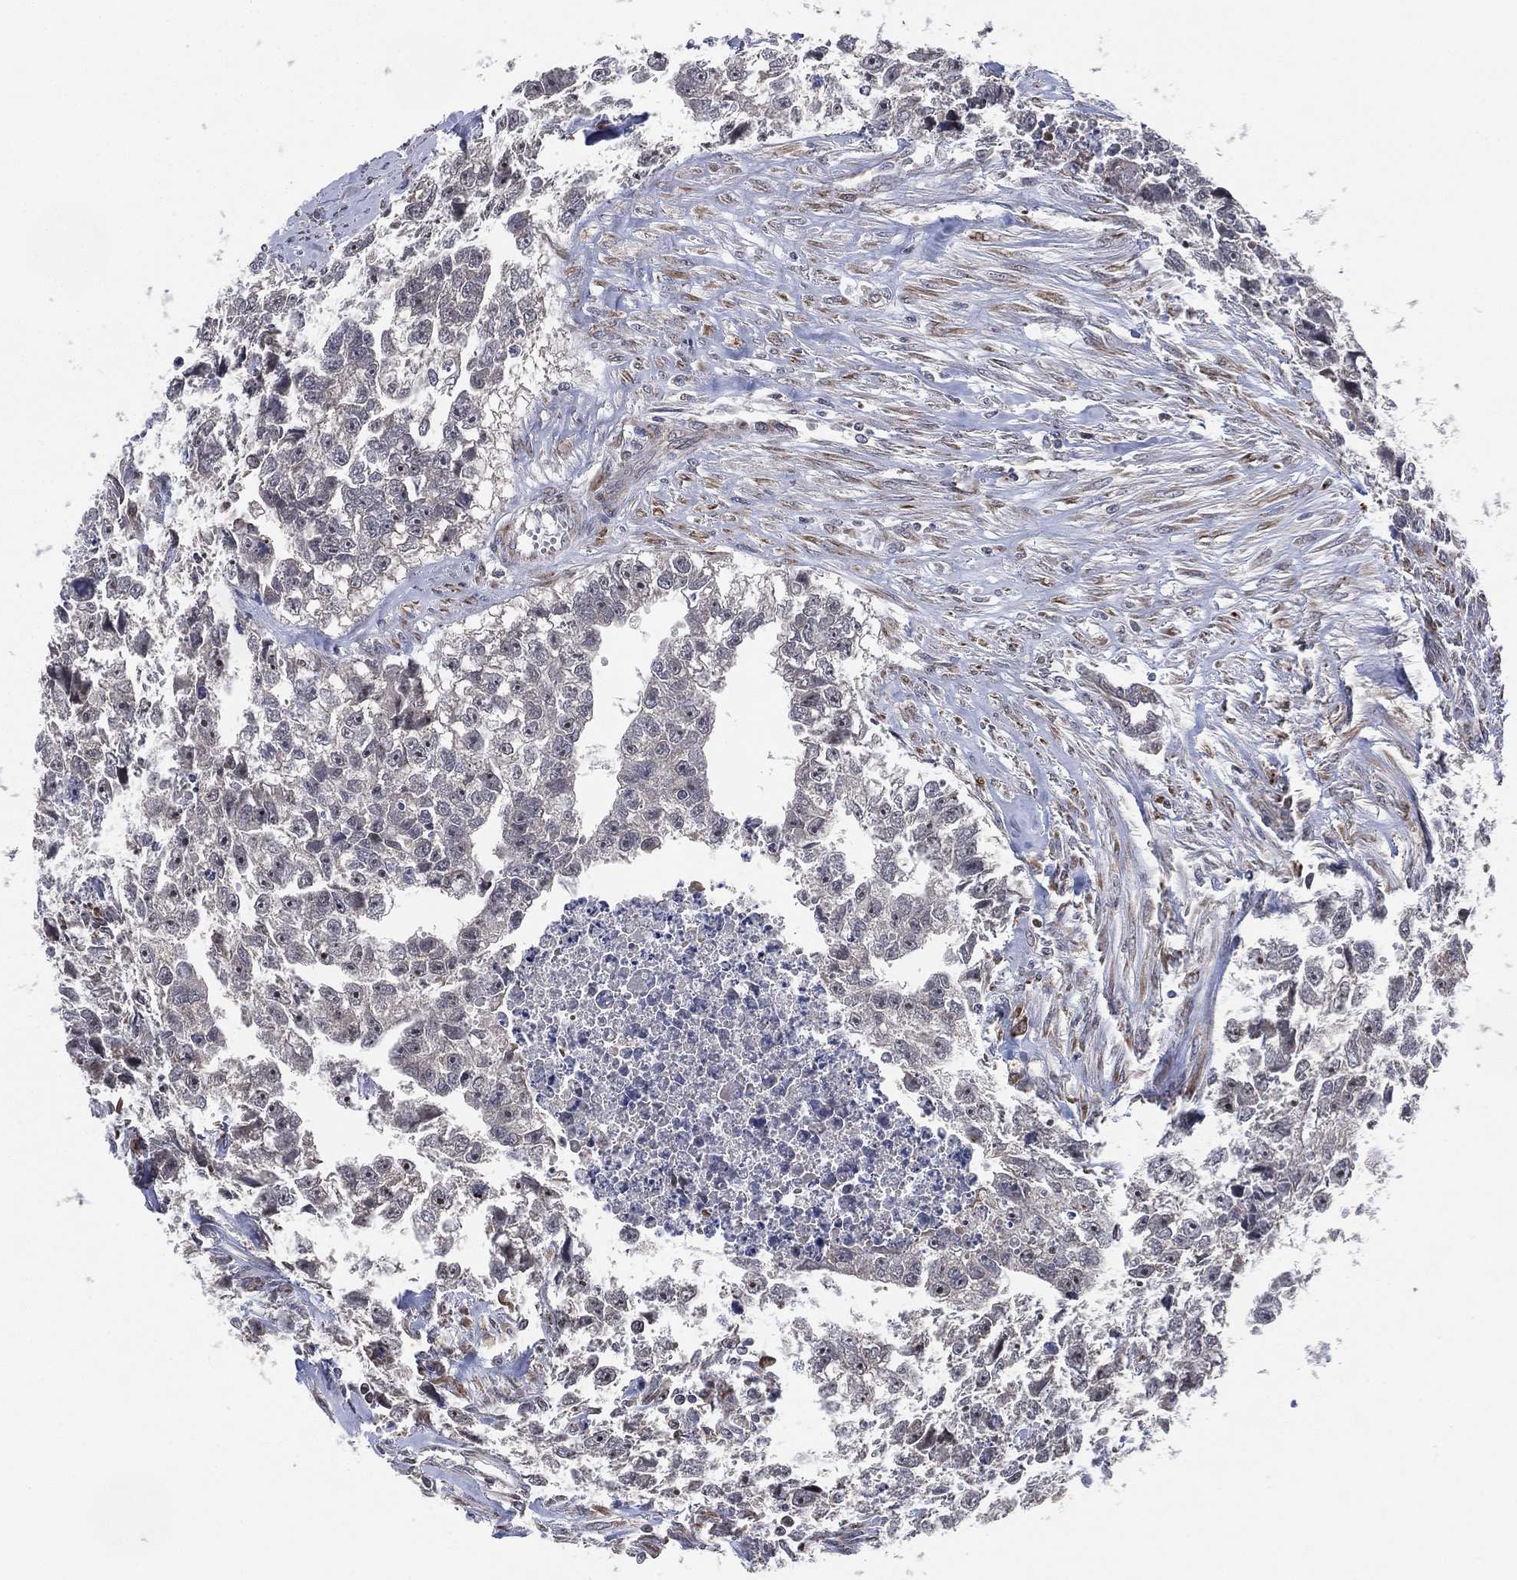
{"staining": {"intensity": "negative", "quantity": "none", "location": "none"}, "tissue": "testis cancer", "cell_type": "Tumor cells", "image_type": "cancer", "snomed": [{"axis": "morphology", "description": "Carcinoma, Embryonal, NOS"}, {"axis": "morphology", "description": "Teratoma, malignant, NOS"}, {"axis": "topography", "description": "Testis"}], "caption": "Immunohistochemistry of human testis cancer exhibits no positivity in tumor cells. (DAB (3,3'-diaminobenzidine) IHC visualized using brightfield microscopy, high magnification).", "gene": "FAM104A", "patient": {"sex": "male", "age": 44}}